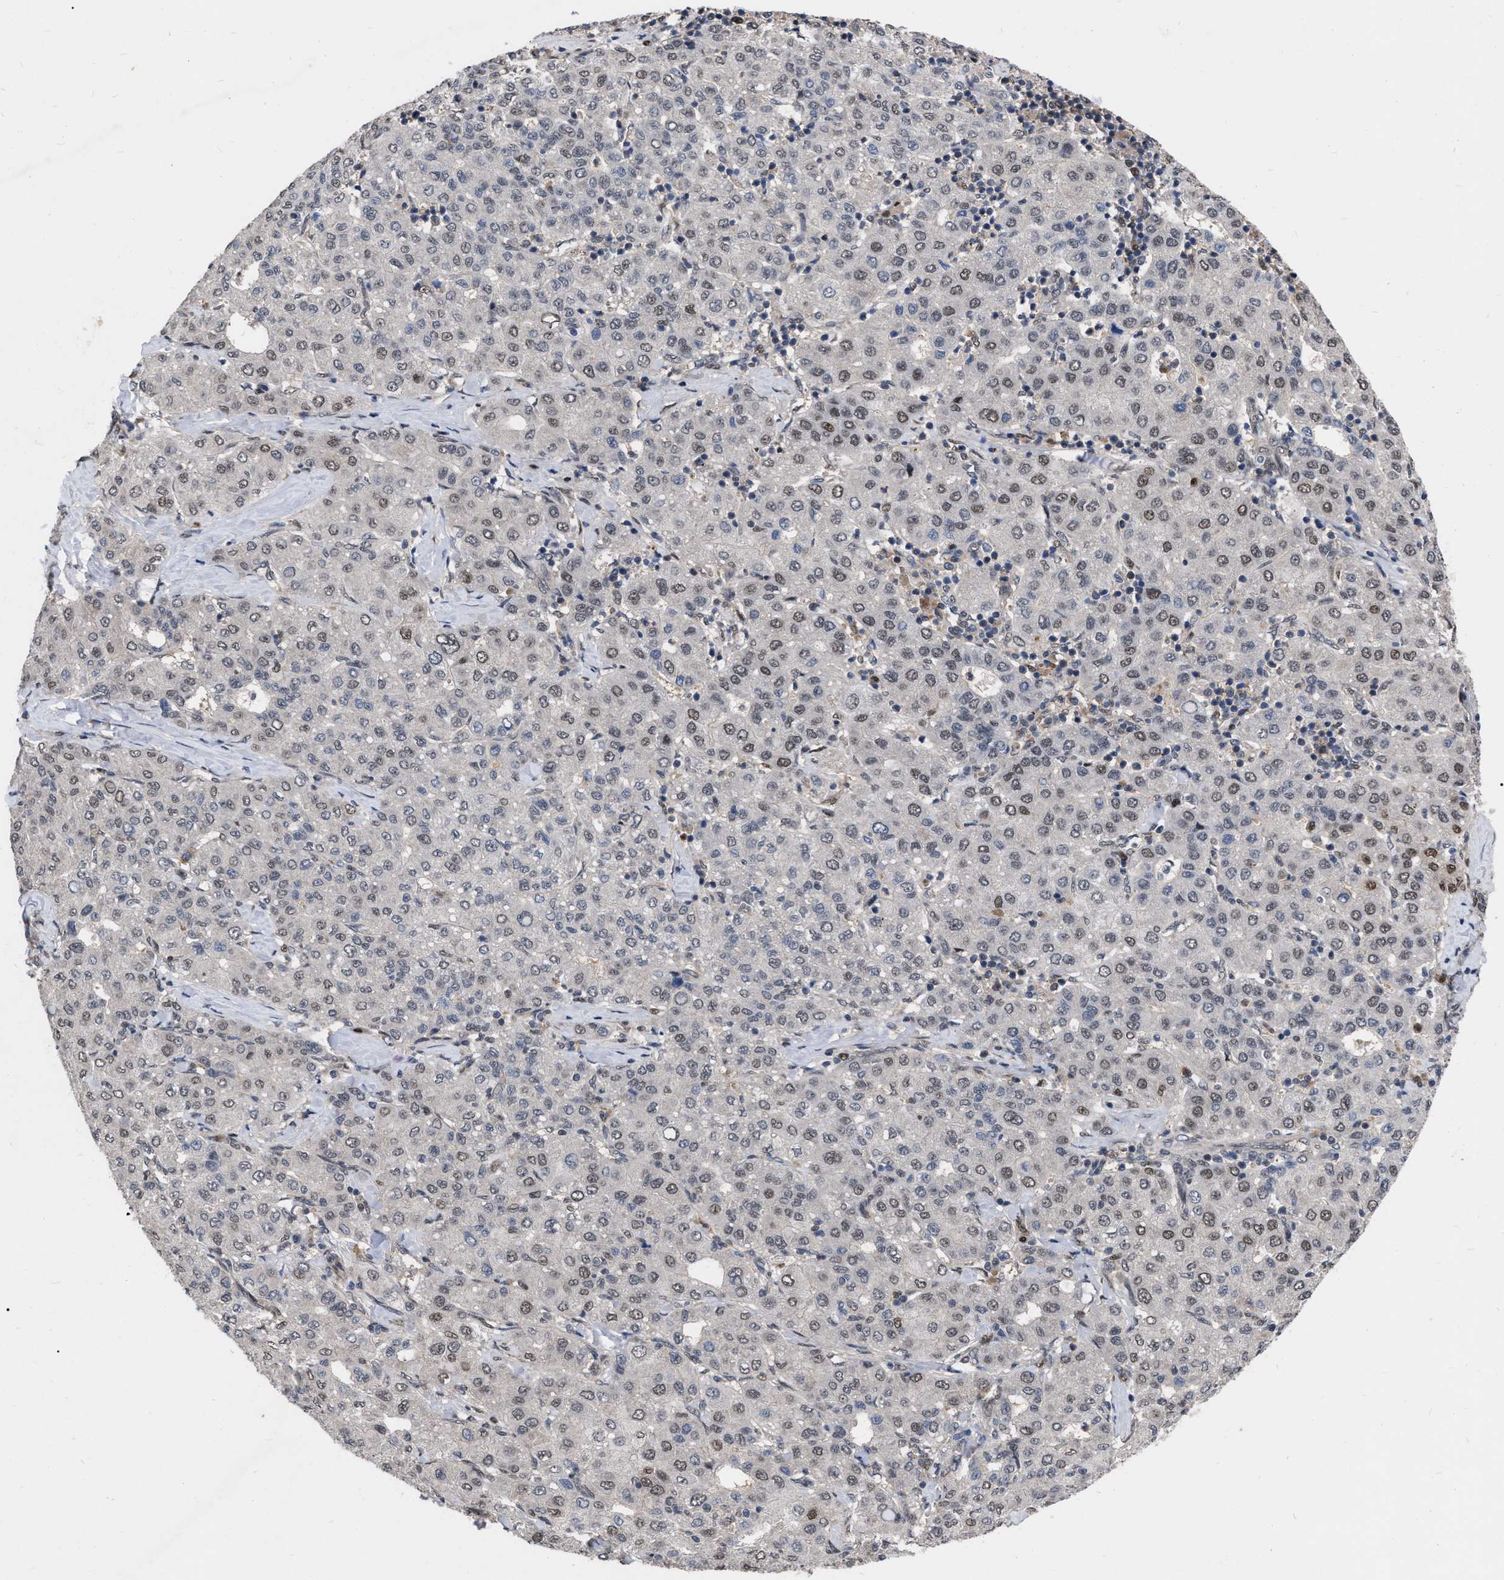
{"staining": {"intensity": "weak", "quantity": "<25%", "location": "nuclear"}, "tissue": "liver cancer", "cell_type": "Tumor cells", "image_type": "cancer", "snomed": [{"axis": "morphology", "description": "Carcinoma, Hepatocellular, NOS"}, {"axis": "topography", "description": "Liver"}], "caption": "Photomicrograph shows no protein staining in tumor cells of liver hepatocellular carcinoma tissue.", "gene": "MDM4", "patient": {"sex": "male", "age": 65}}